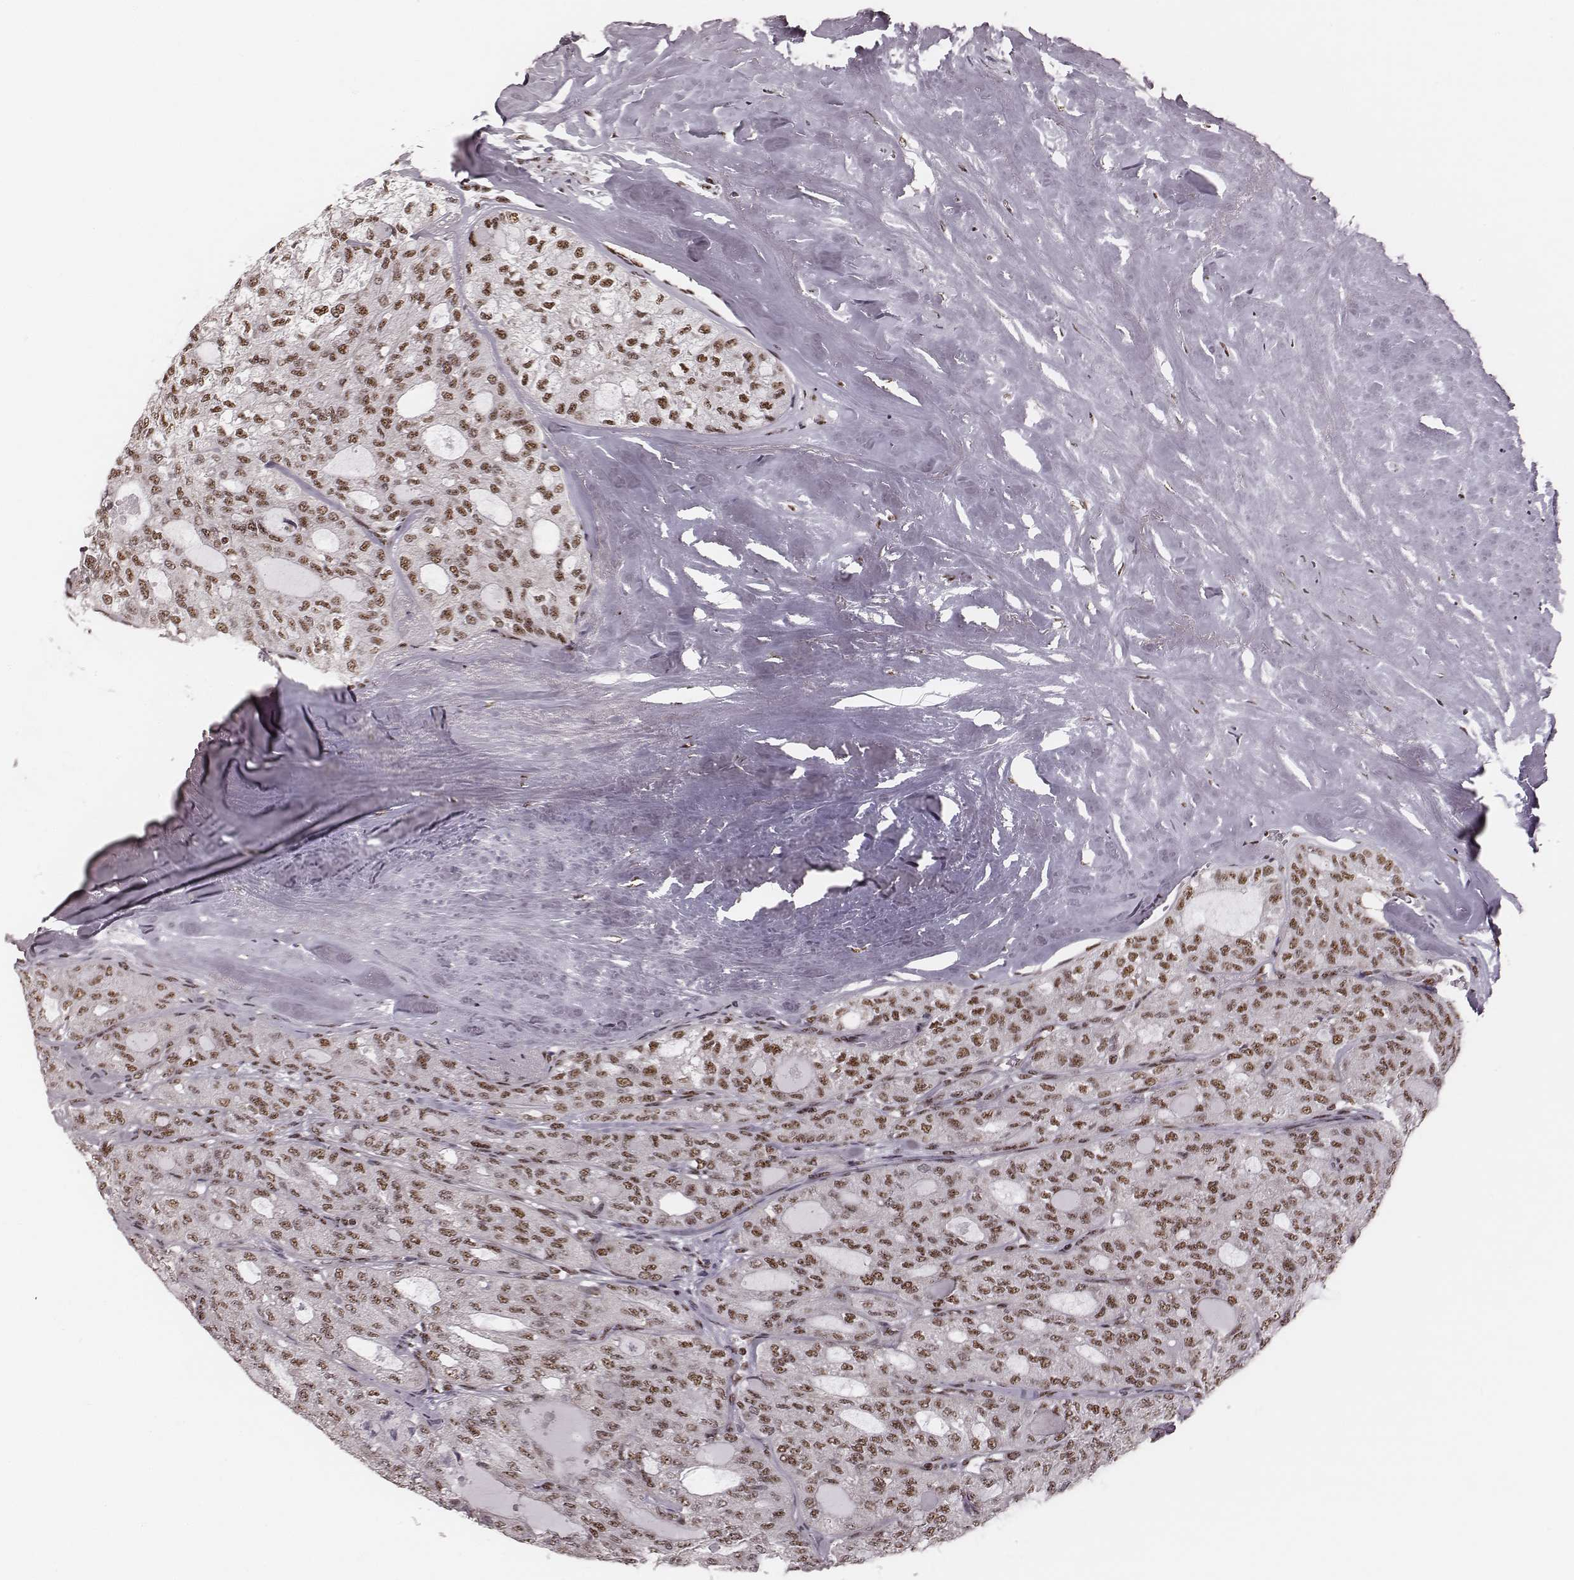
{"staining": {"intensity": "moderate", "quantity": ">75%", "location": "nuclear"}, "tissue": "thyroid cancer", "cell_type": "Tumor cells", "image_type": "cancer", "snomed": [{"axis": "morphology", "description": "Follicular adenoma carcinoma, NOS"}, {"axis": "topography", "description": "Thyroid gland"}], "caption": "Moderate nuclear expression is present in approximately >75% of tumor cells in thyroid cancer.", "gene": "LUC7L", "patient": {"sex": "male", "age": 75}}